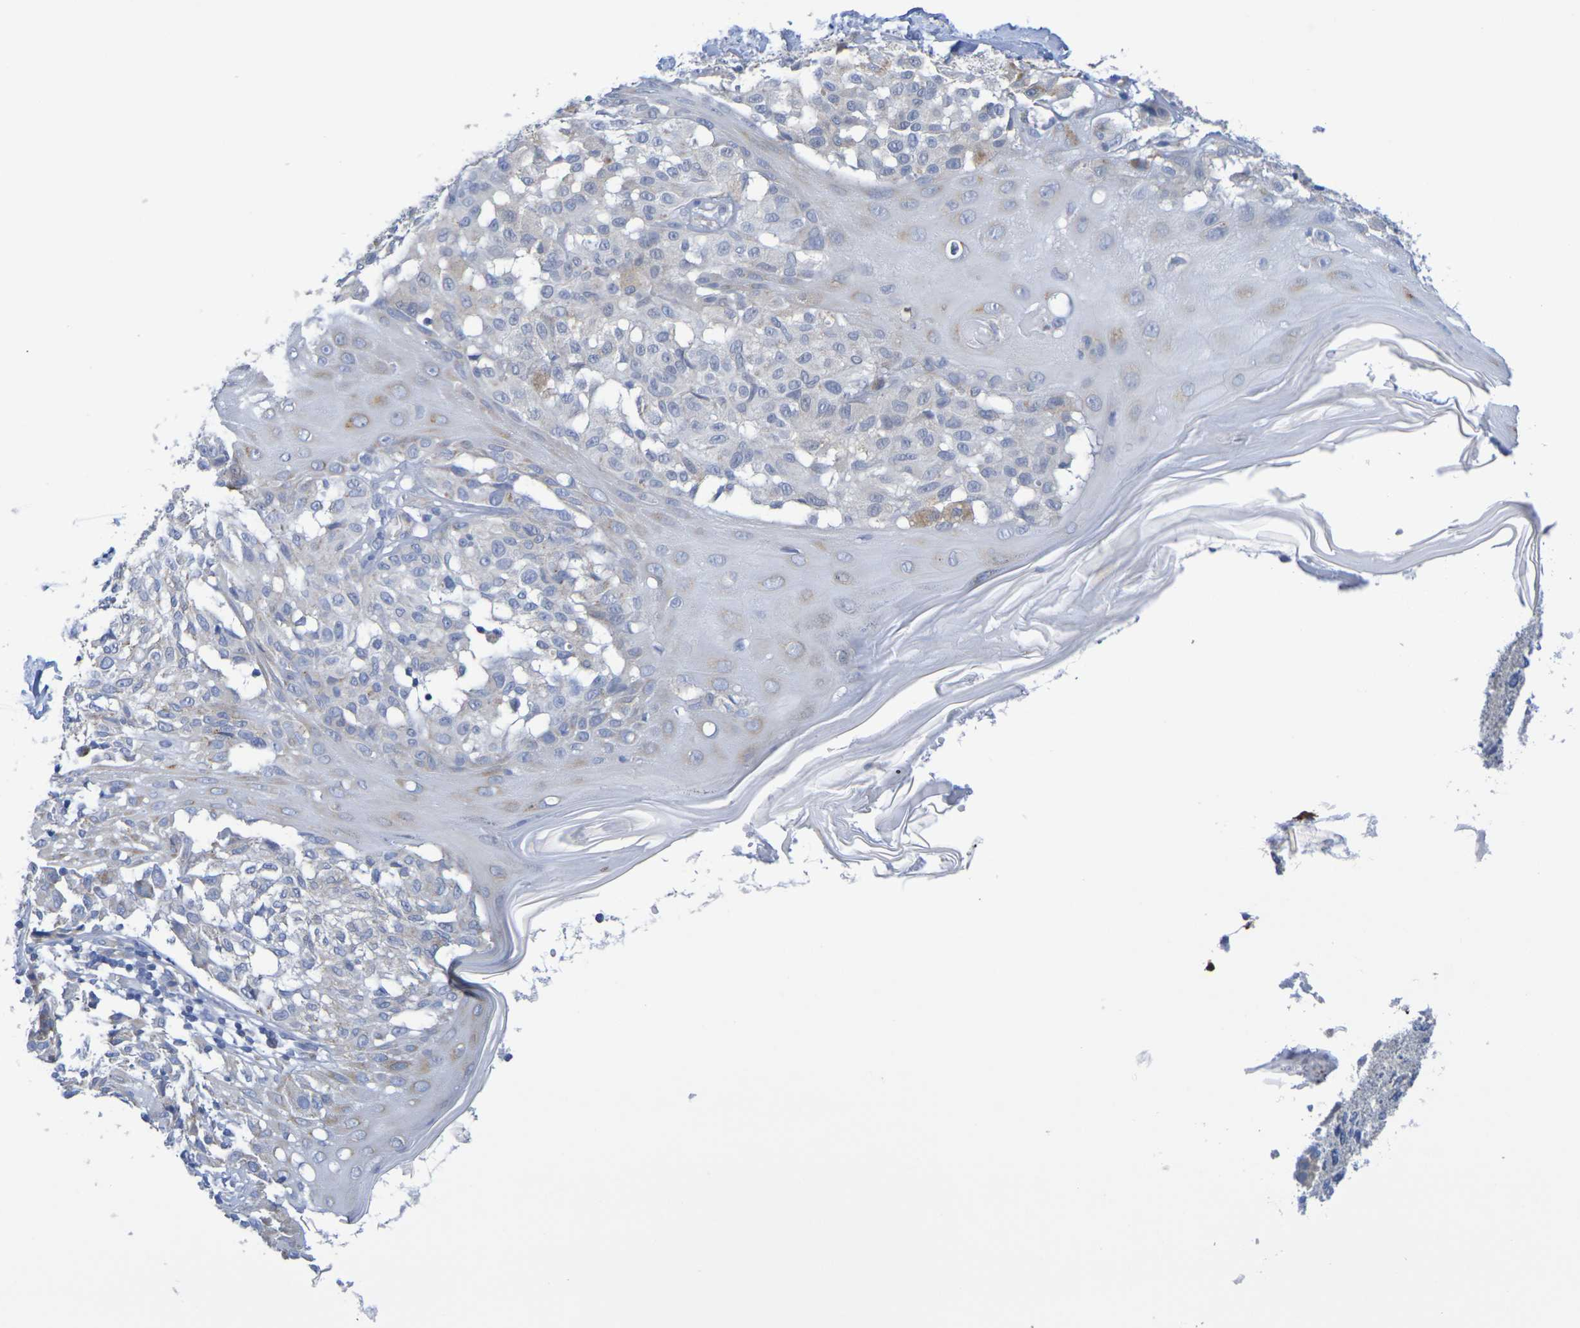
{"staining": {"intensity": "weak", "quantity": "<25%", "location": "cytoplasmic/membranous"}, "tissue": "melanoma", "cell_type": "Tumor cells", "image_type": "cancer", "snomed": [{"axis": "morphology", "description": "Malignant melanoma, NOS"}, {"axis": "topography", "description": "Skin"}], "caption": "Malignant melanoma stained for a protein using immunohistochemistry displays no expression tumor cells.", "gene": "TMCC3", "patient": {"sex": "female", "age": 46}}